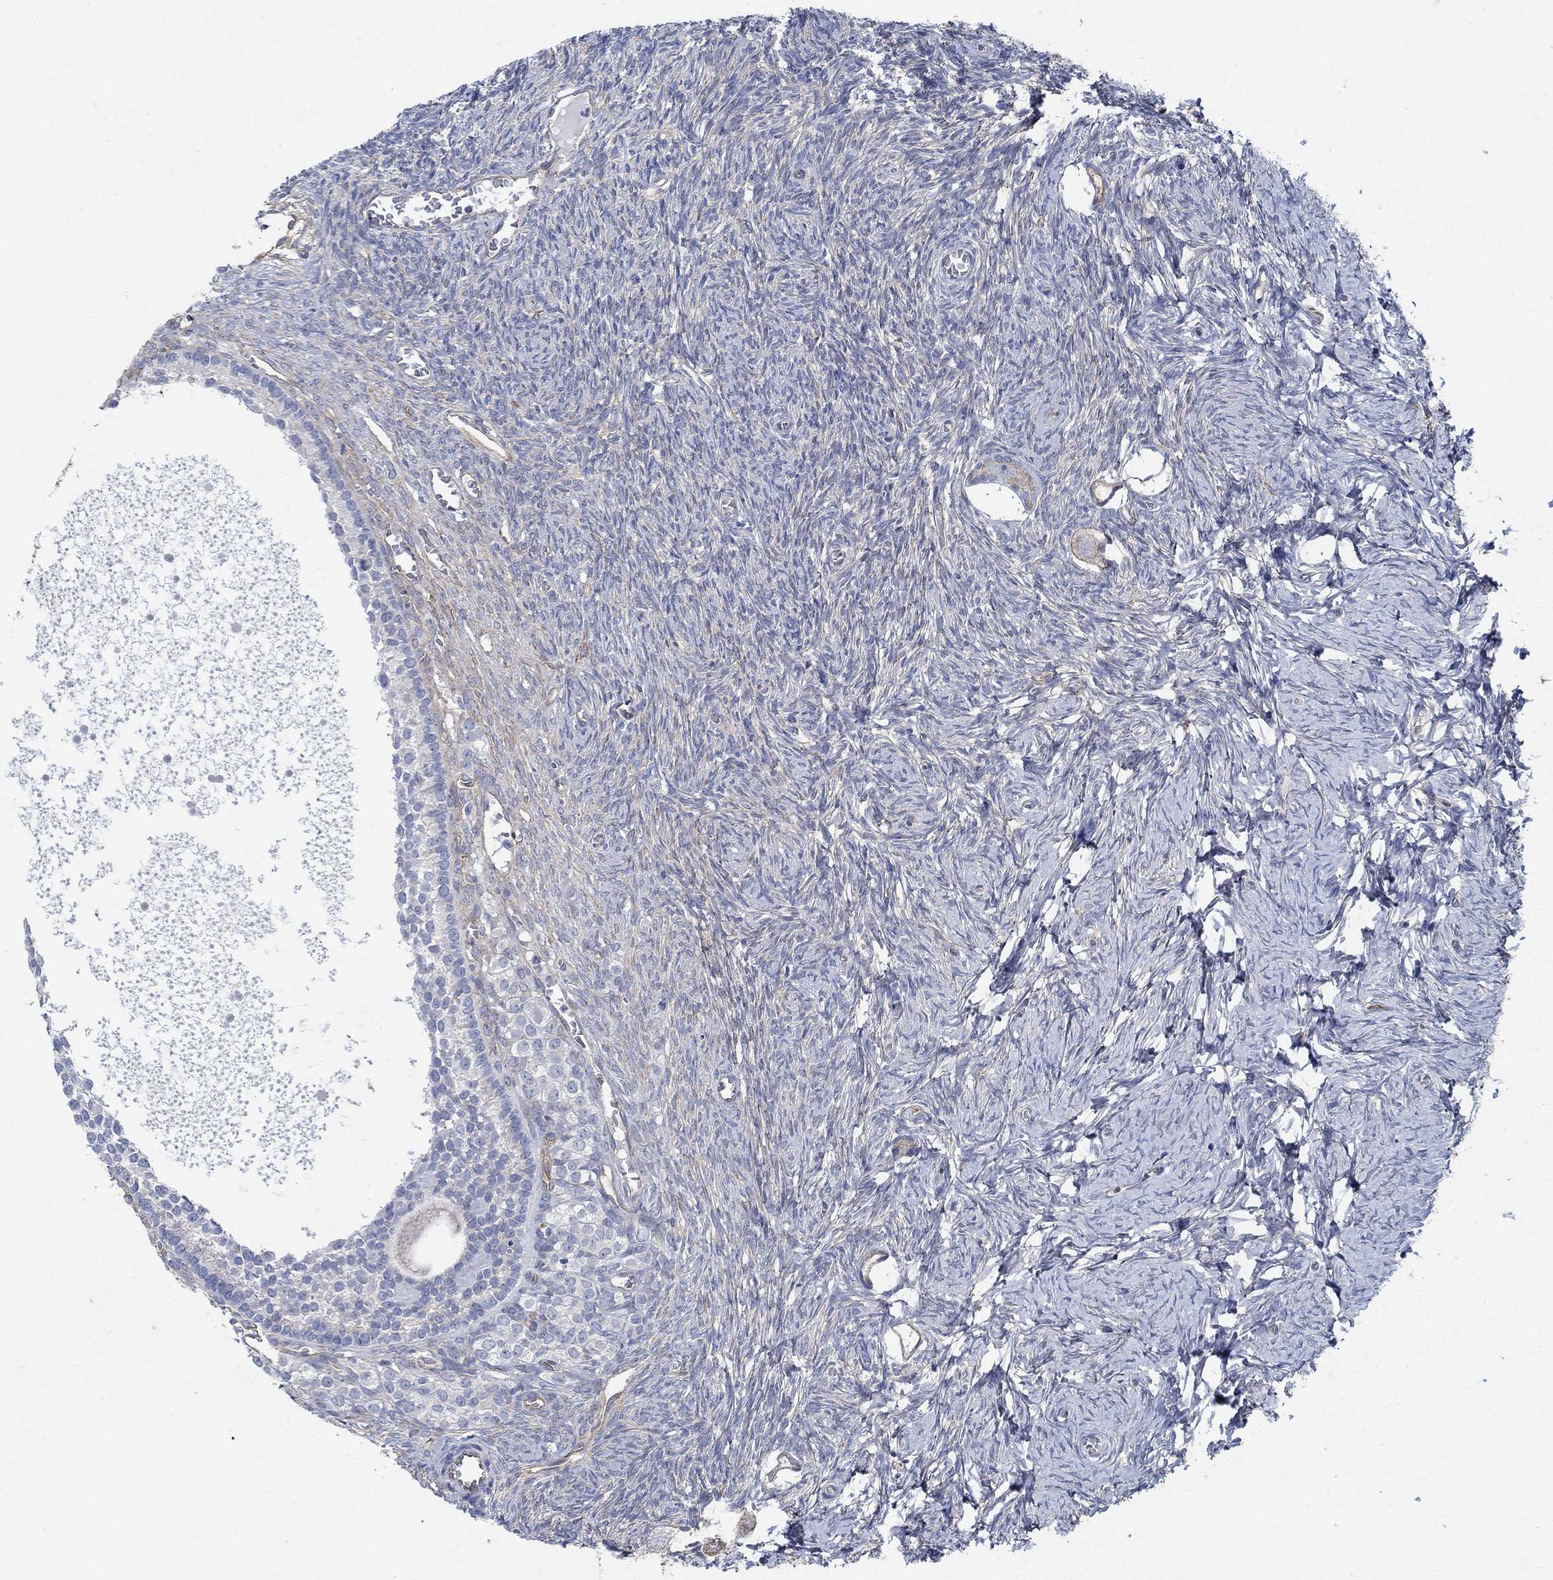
{"staining": {"intensity": "weak", "quantity": "<25%", "location": "cytoplasmic/membranous"}, "tissue": "ovary", "cell_type": "Follicle cells", "image_type": "normal", "snomed": [{"axis": "morphology", "description": "Normal tissue, NOS"}, {"axis": "topography", "description": "Ovary"}], "caption": "Protein analysis of benign ovary displays no significant staining in follicle cells.", "gene": "TMEM198", "patient": {"sex": "female", "age": 27}}